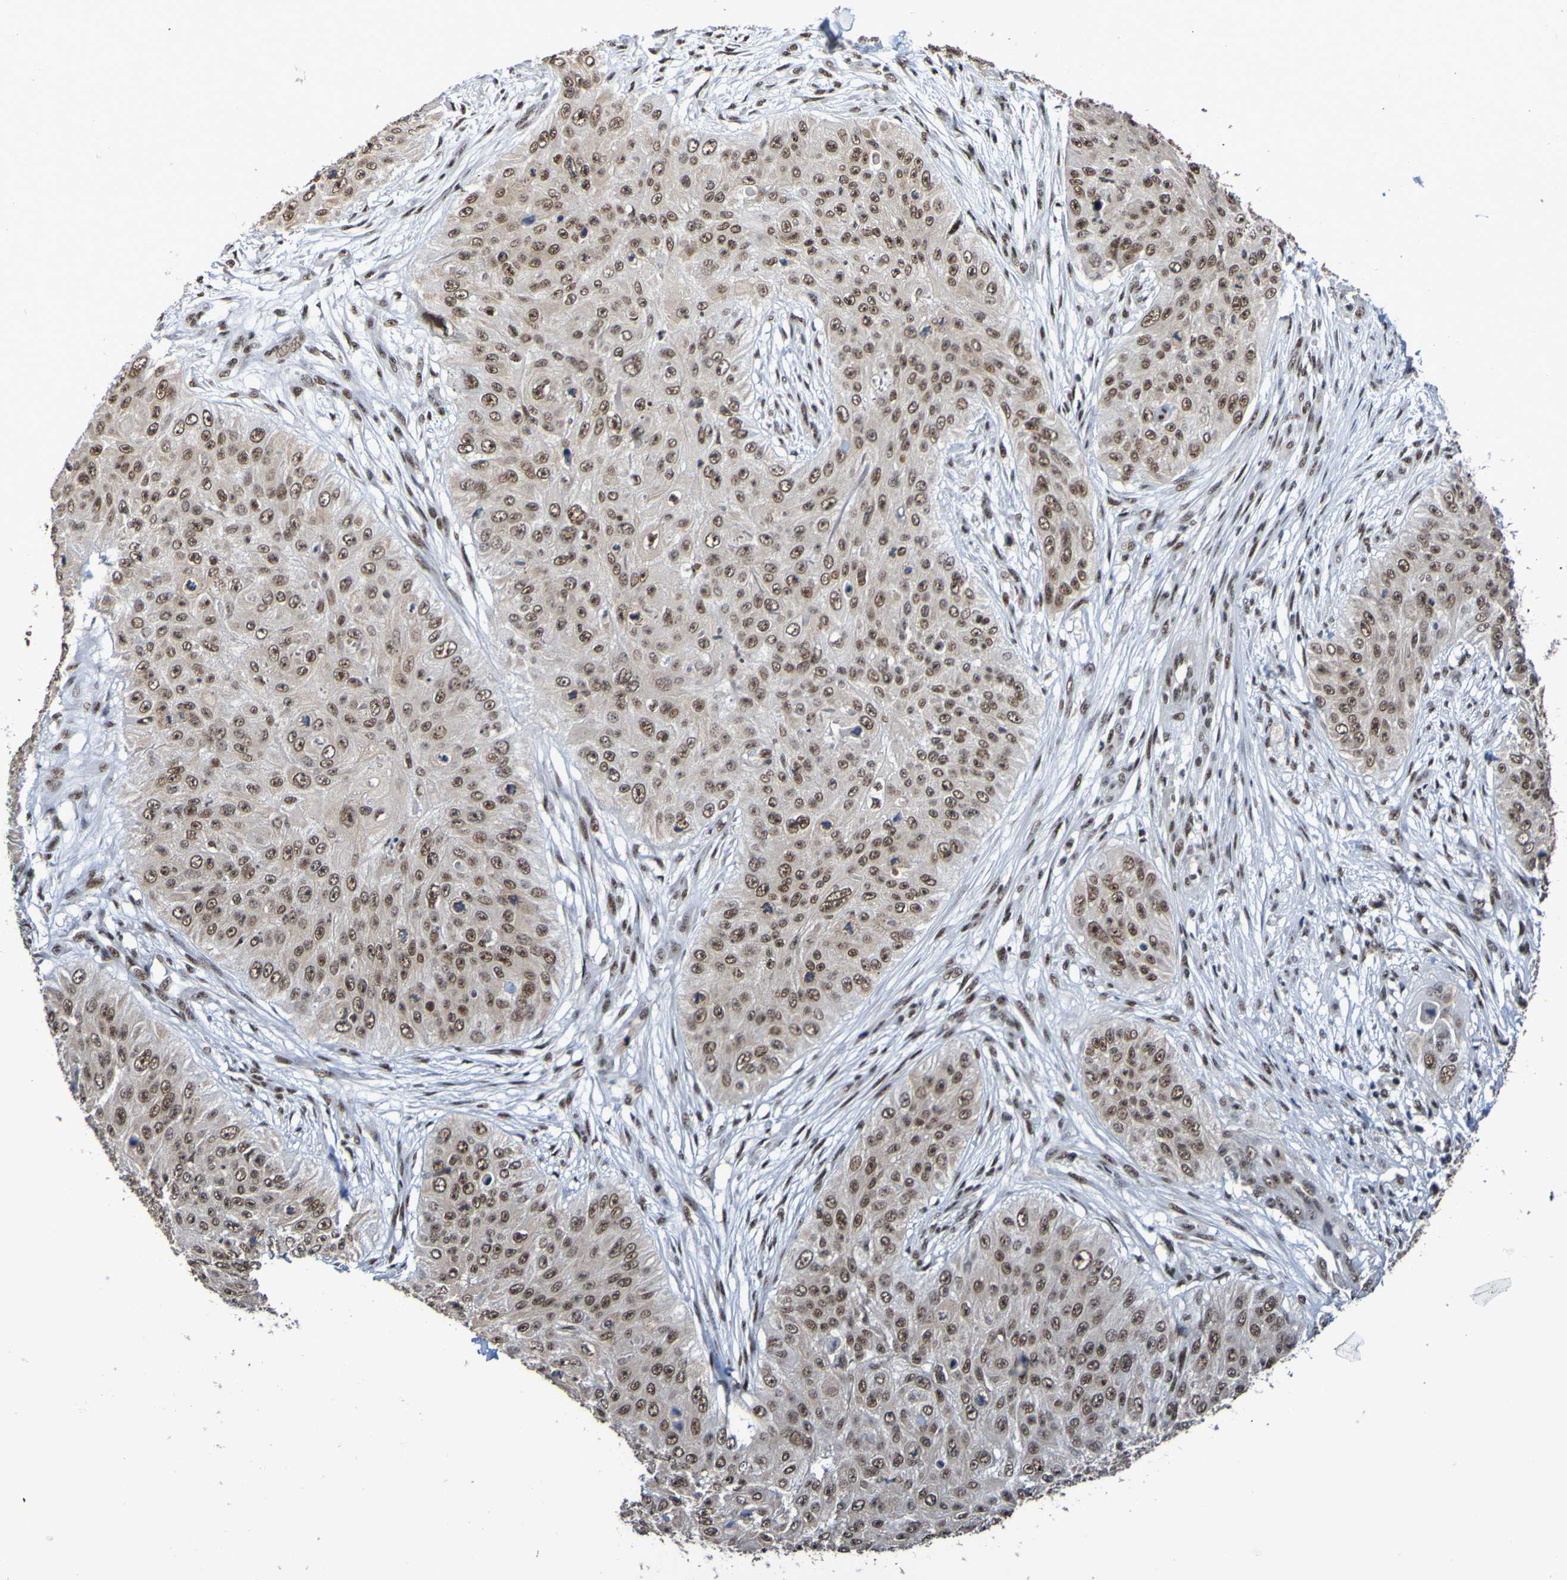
{"staining": {"intensity": "moderate", "quantity": ">75%", "location": "nuclear"}, "tissue": "skin cancer", "cell_type": "Tumor cells", "image_type": "cancer", "snomed": [{"axis": "morphology", "description": "Squamous cell carcinoma, NOS"}, {"axis": "topography", "description": "Skin"}], "caption": "Skin squamous cell carcinoma was stained to show a protein in brown. There is medium levels of moderate nuclear staining in about >75% of tumor cells.", "gene": "CDC5L", "patient": {"sex": "female", "age": 80}}